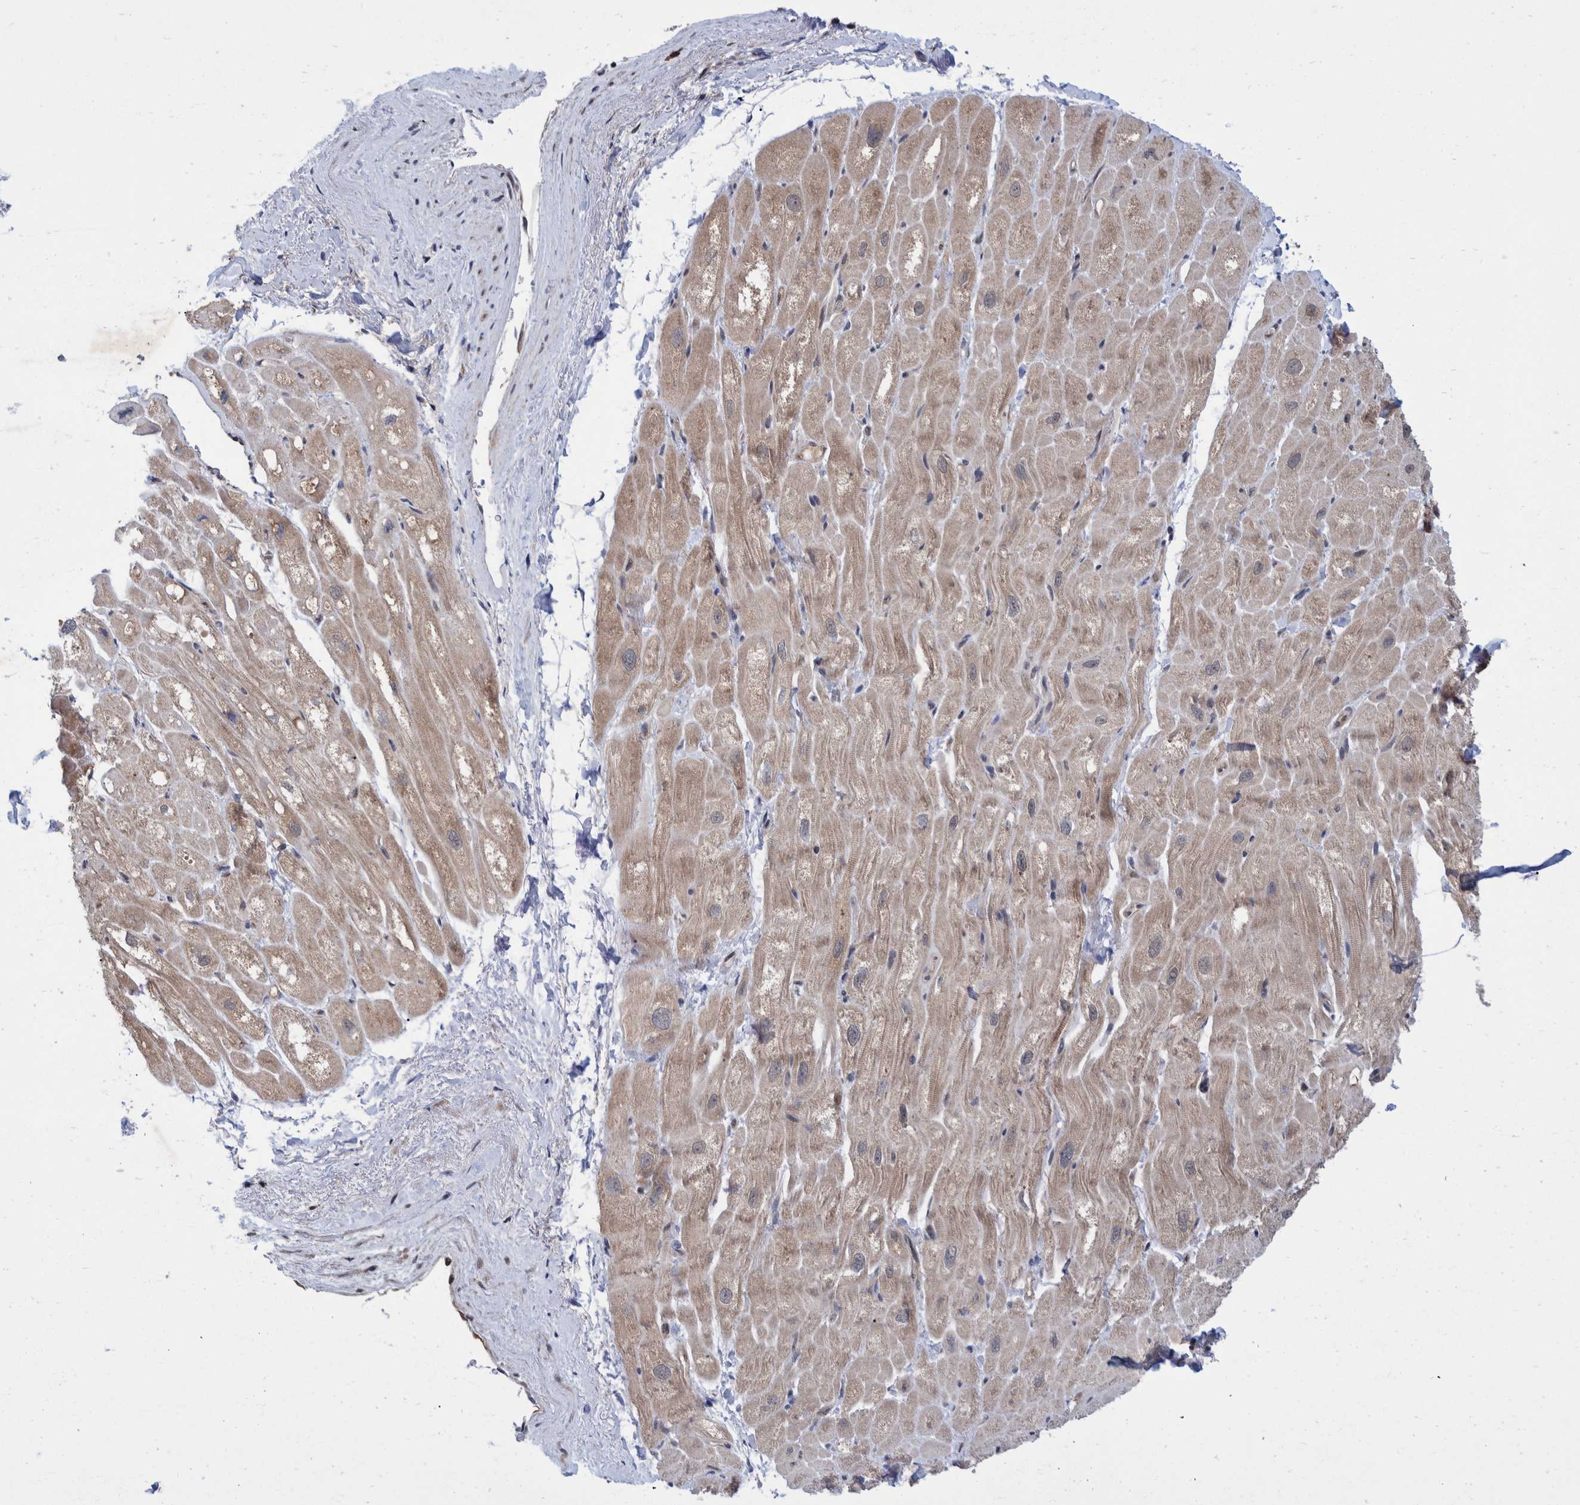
{"staining": {"intensity": "moderate", "quantity": "25%-75%", "location": "cytoplasmic/membranous"}, "tissue": "heart muscle", "cell_type": "Cardiomyocytes", "image_type": "normal", "snomed": [{"axis": "morphology", "description": "Normal tissue, NOS"}, {"axis": "topography", "description": "Heart"}], "caption": "A brown stain highlights moderate cytoplasmic/membranous staining of a protein in cardiomyocytes of normal human heart muscle. The protein is shown in brown color, while the nuclei are stained blue.", "gene": "PLPBP", "patient": {"sex": "male", "age": 49}}